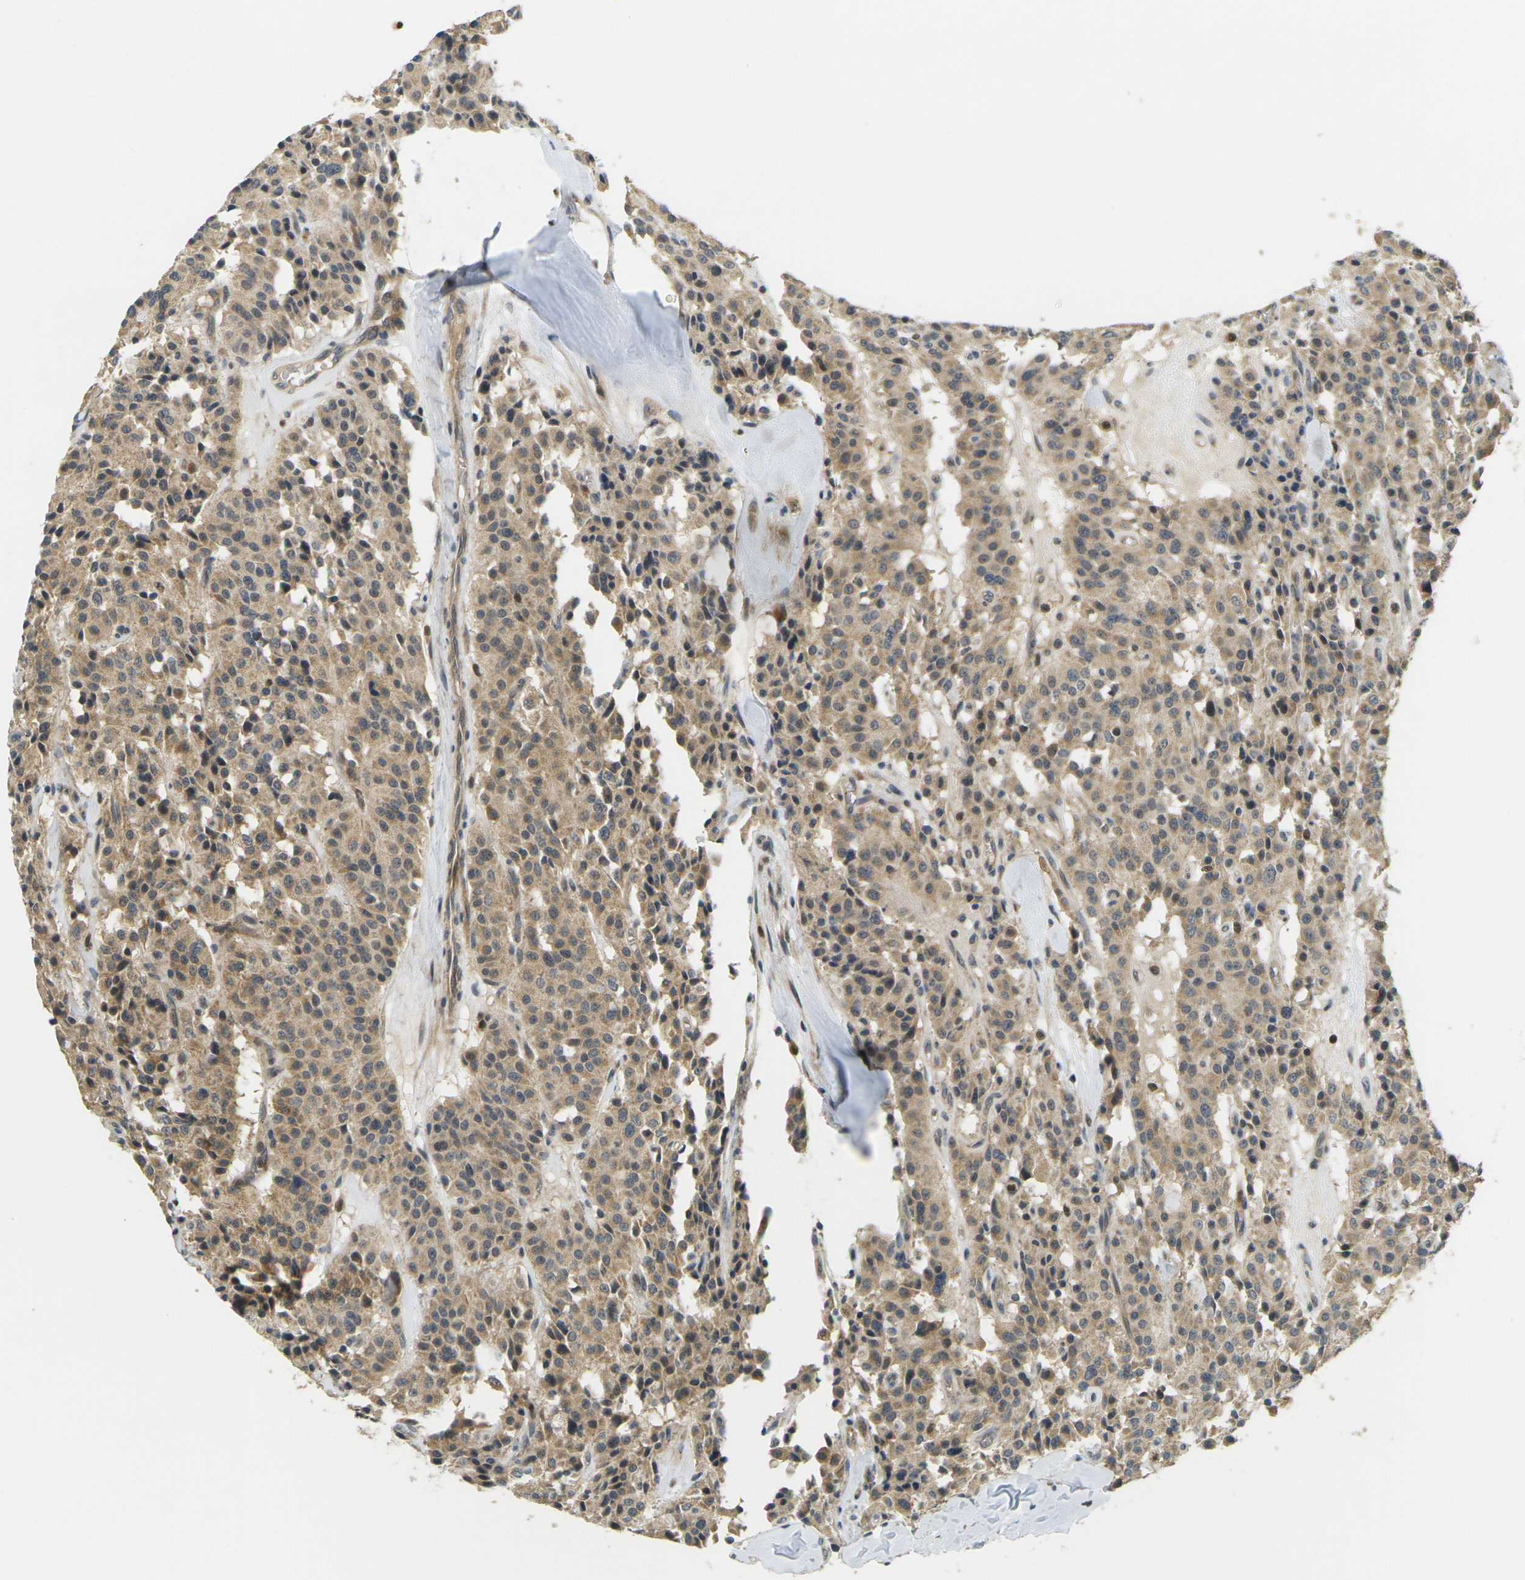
{"staining": {"intensity": "moderate", "quantity": ">75%", "location": "cytoplasmic/membranous"}, "tissue": "carcinoid", "cell_type": "Tumor cells", "image_type": "cancer", "snomed": [{"axis": "morphology", "description": "Carcinoid, malignant, NOS"}, {"axis": "topography", "description": "Lung"}], "caption": "Carcinoid stained with DAB (3,3'-diaminobenzidine) immunohistochemistry reveals medium levels of moderate cytoplasmic/membranous positivity in approximately >75% of tumor cells. (DAB (3,3'-diaminobenzidine) = brown stain, brightfield microscopy at high magnification).", "gene": "KLHL8", "patient": {"sex": "male", "age": 30}}